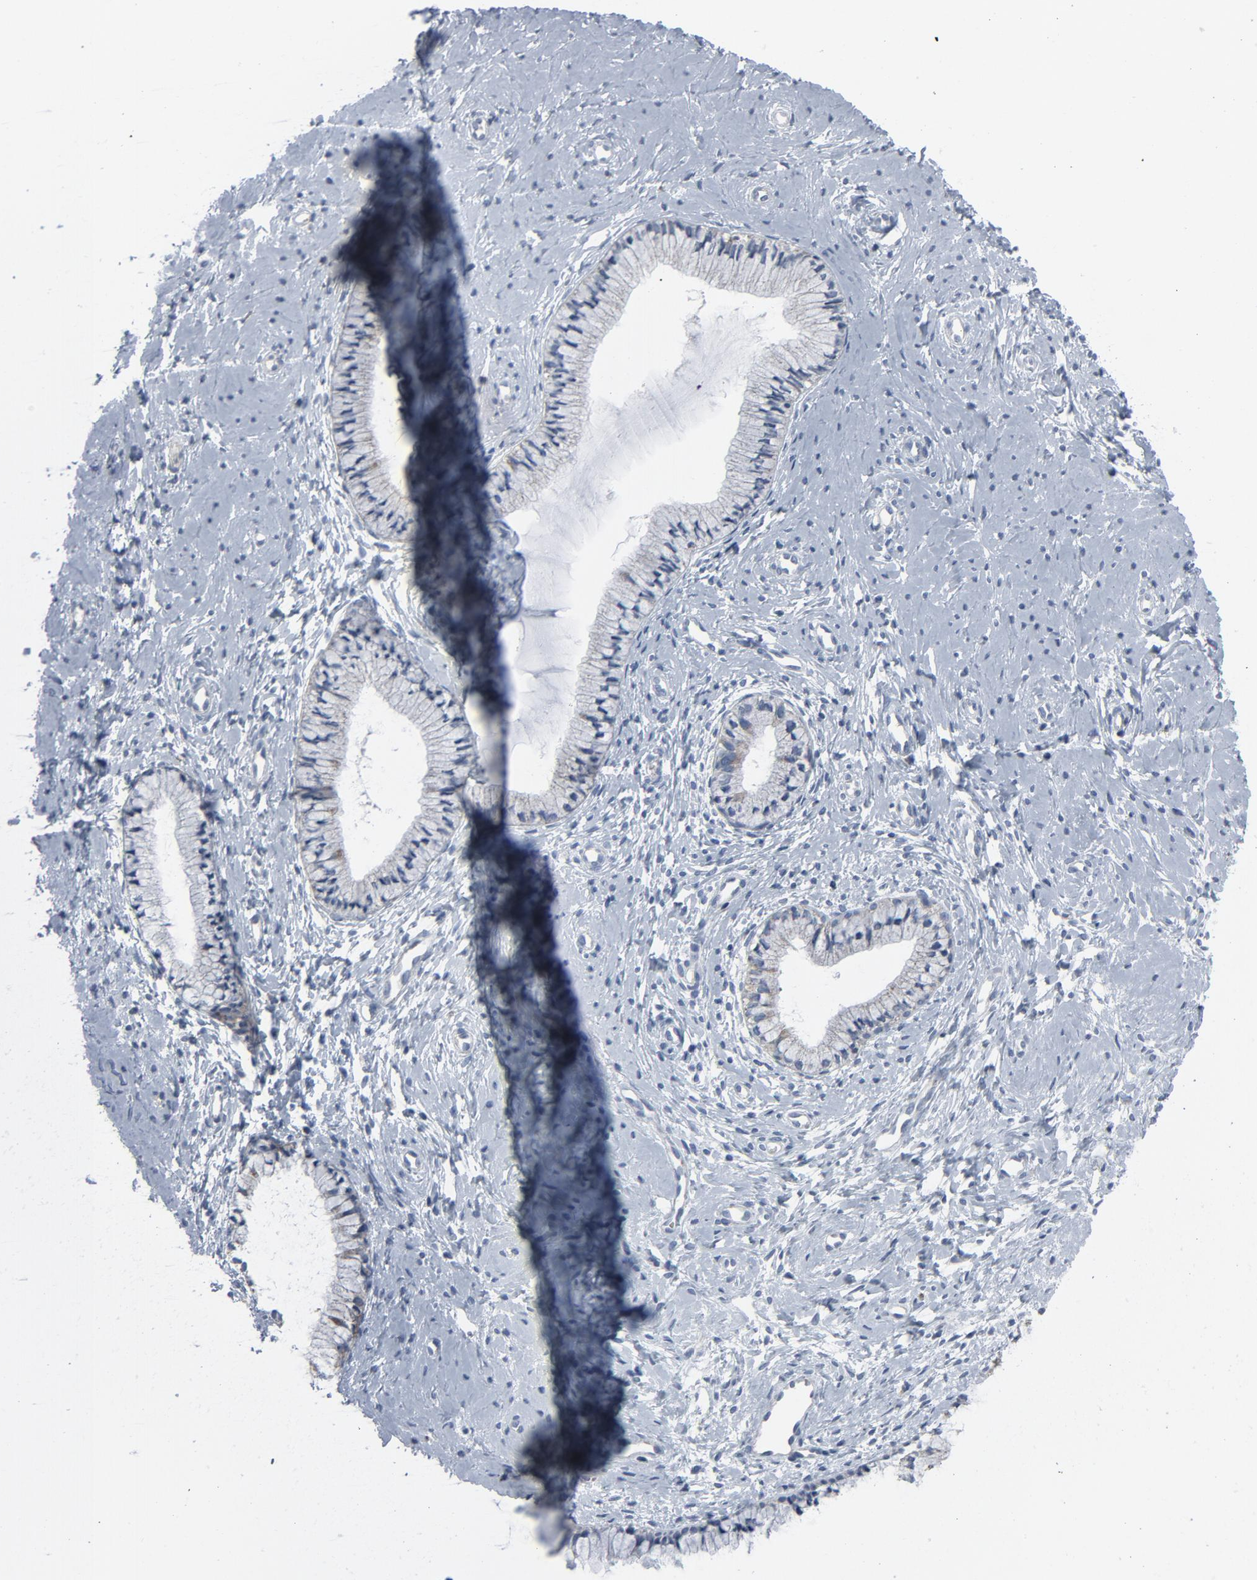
{"staining": {"intensity": "negative", "quantity": "none", "location": "none"}, "tissue": "cervix", "cell_type": "Glandular cells", "image_type": "normal", "snomed": [{"axis": "morphology", "description": "Normal tissue, NOS"}, {"axis": "topography", "description": "Cervix"}], "caption": "Immunohistochemistry (IHC) of normal human cervix demonstrates no positivity in glandular cells.", "gene": "GPX2", "patient": {"sex": "female", "age": 46}}